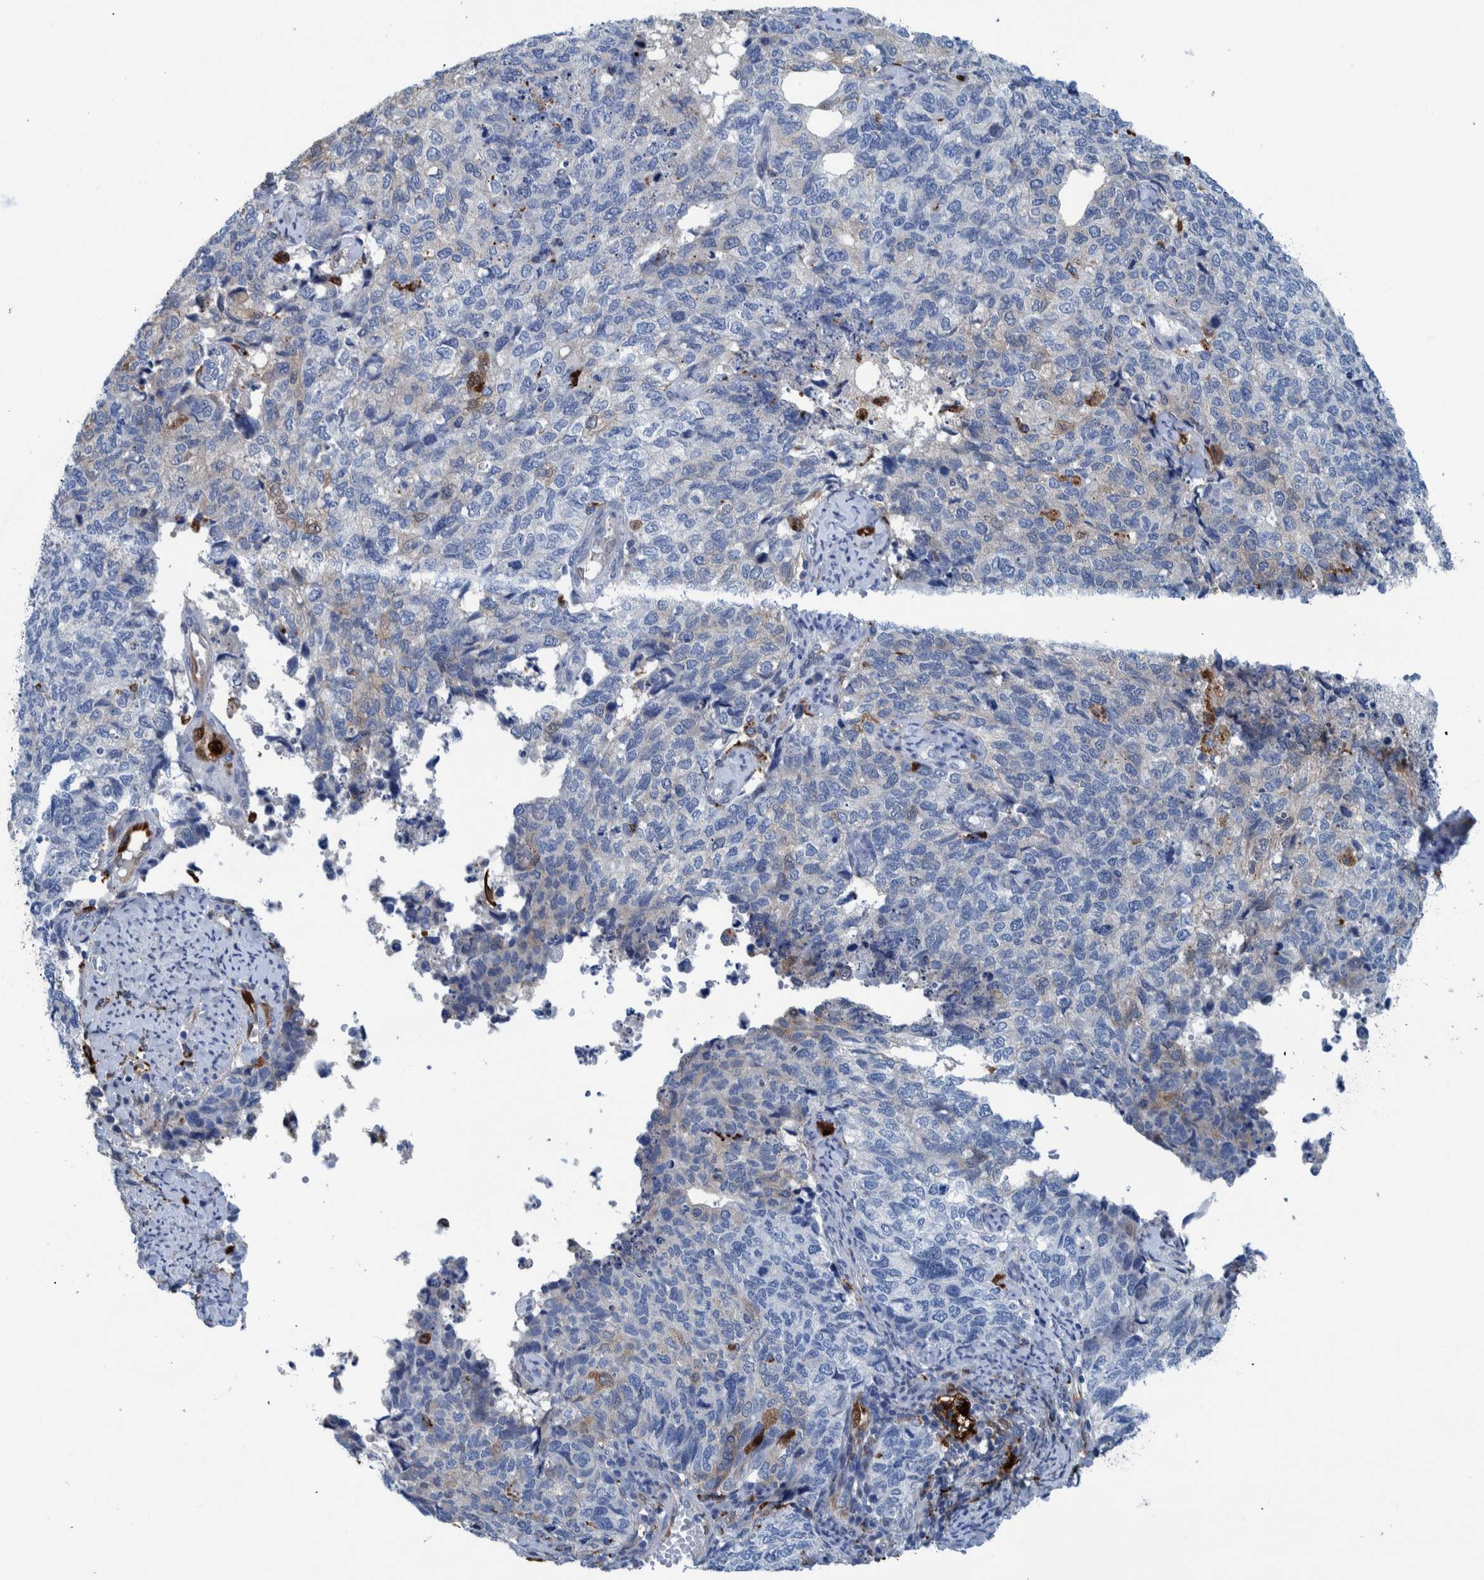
{"staining": {"intensity": "negative", "quantity": "none", "location": "none"}, "tissue": "cervical cancer", "cell_type": "Tumor cells", "image_type": "cancer", "snomed": [{"axis": "morphology", "description": "Squamous cell carcinoma, NOS"}, {"axis": "topography", "description": "Cervix"}], "caption": "Tumor cells are negative for brown protein staining in cervical squamous cell carcinoma. Brightfield microscopy of immunohistochemistry stained with DAB (brown) and hematoxylin (blue), captured at high magnification.", "gene": "IDO1", "patient": {"sex": "female", "age": 63}}